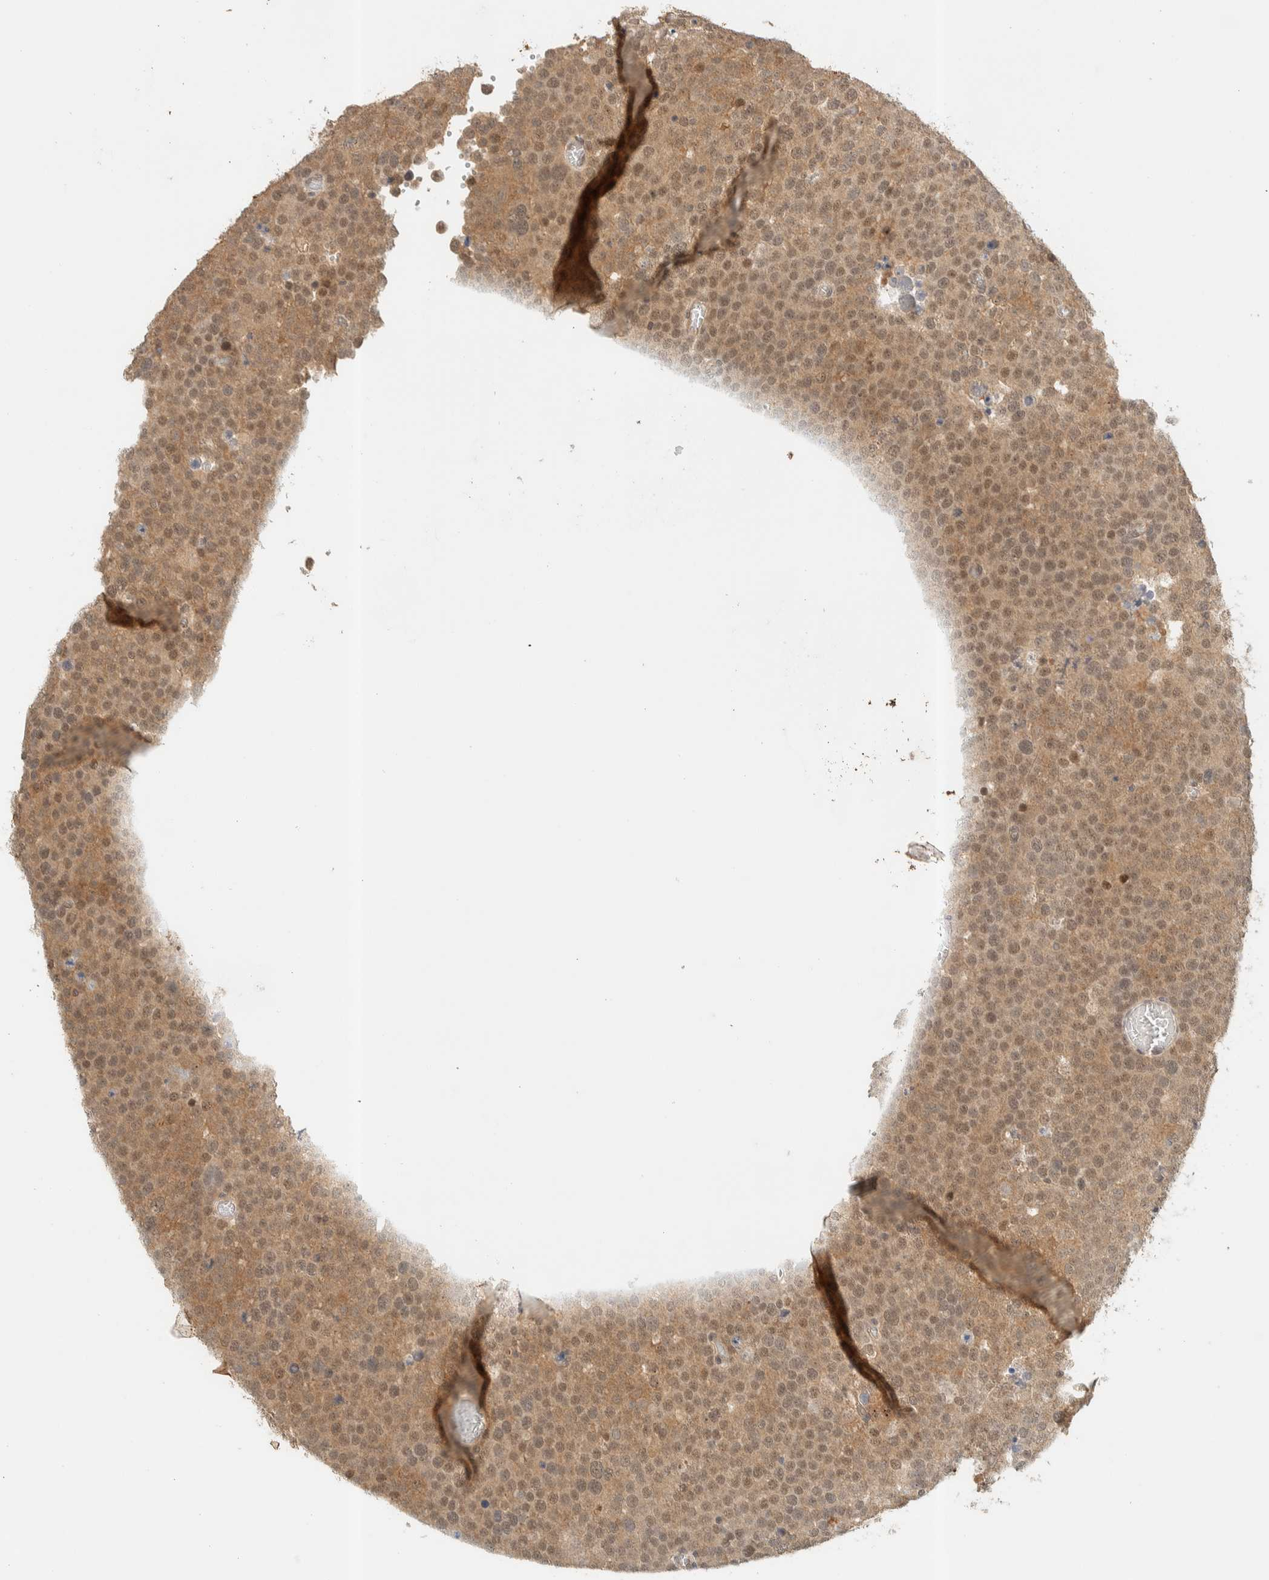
{"staining": {"intensity": "moderate", "quantity": ">75%", "location": "cytoplasmic/membranous,nuclear"}, "tissue": "testis cancer", "cell_type": "Tumor cells", "image_type": "cancer", "snomed": [{"axis": "morphology", "description": "Seminoma, NOS"}, {"axis": "topography", "description": "Testis"}], "caption": "Human testis cancer stained with a brown dye displays moderate cytoplasmic/membranous and nuclear positive staining in approximately >75% of tumor cells.", "gene": "KIFAP3", "patient": {"sex": "male", "age": 71}}